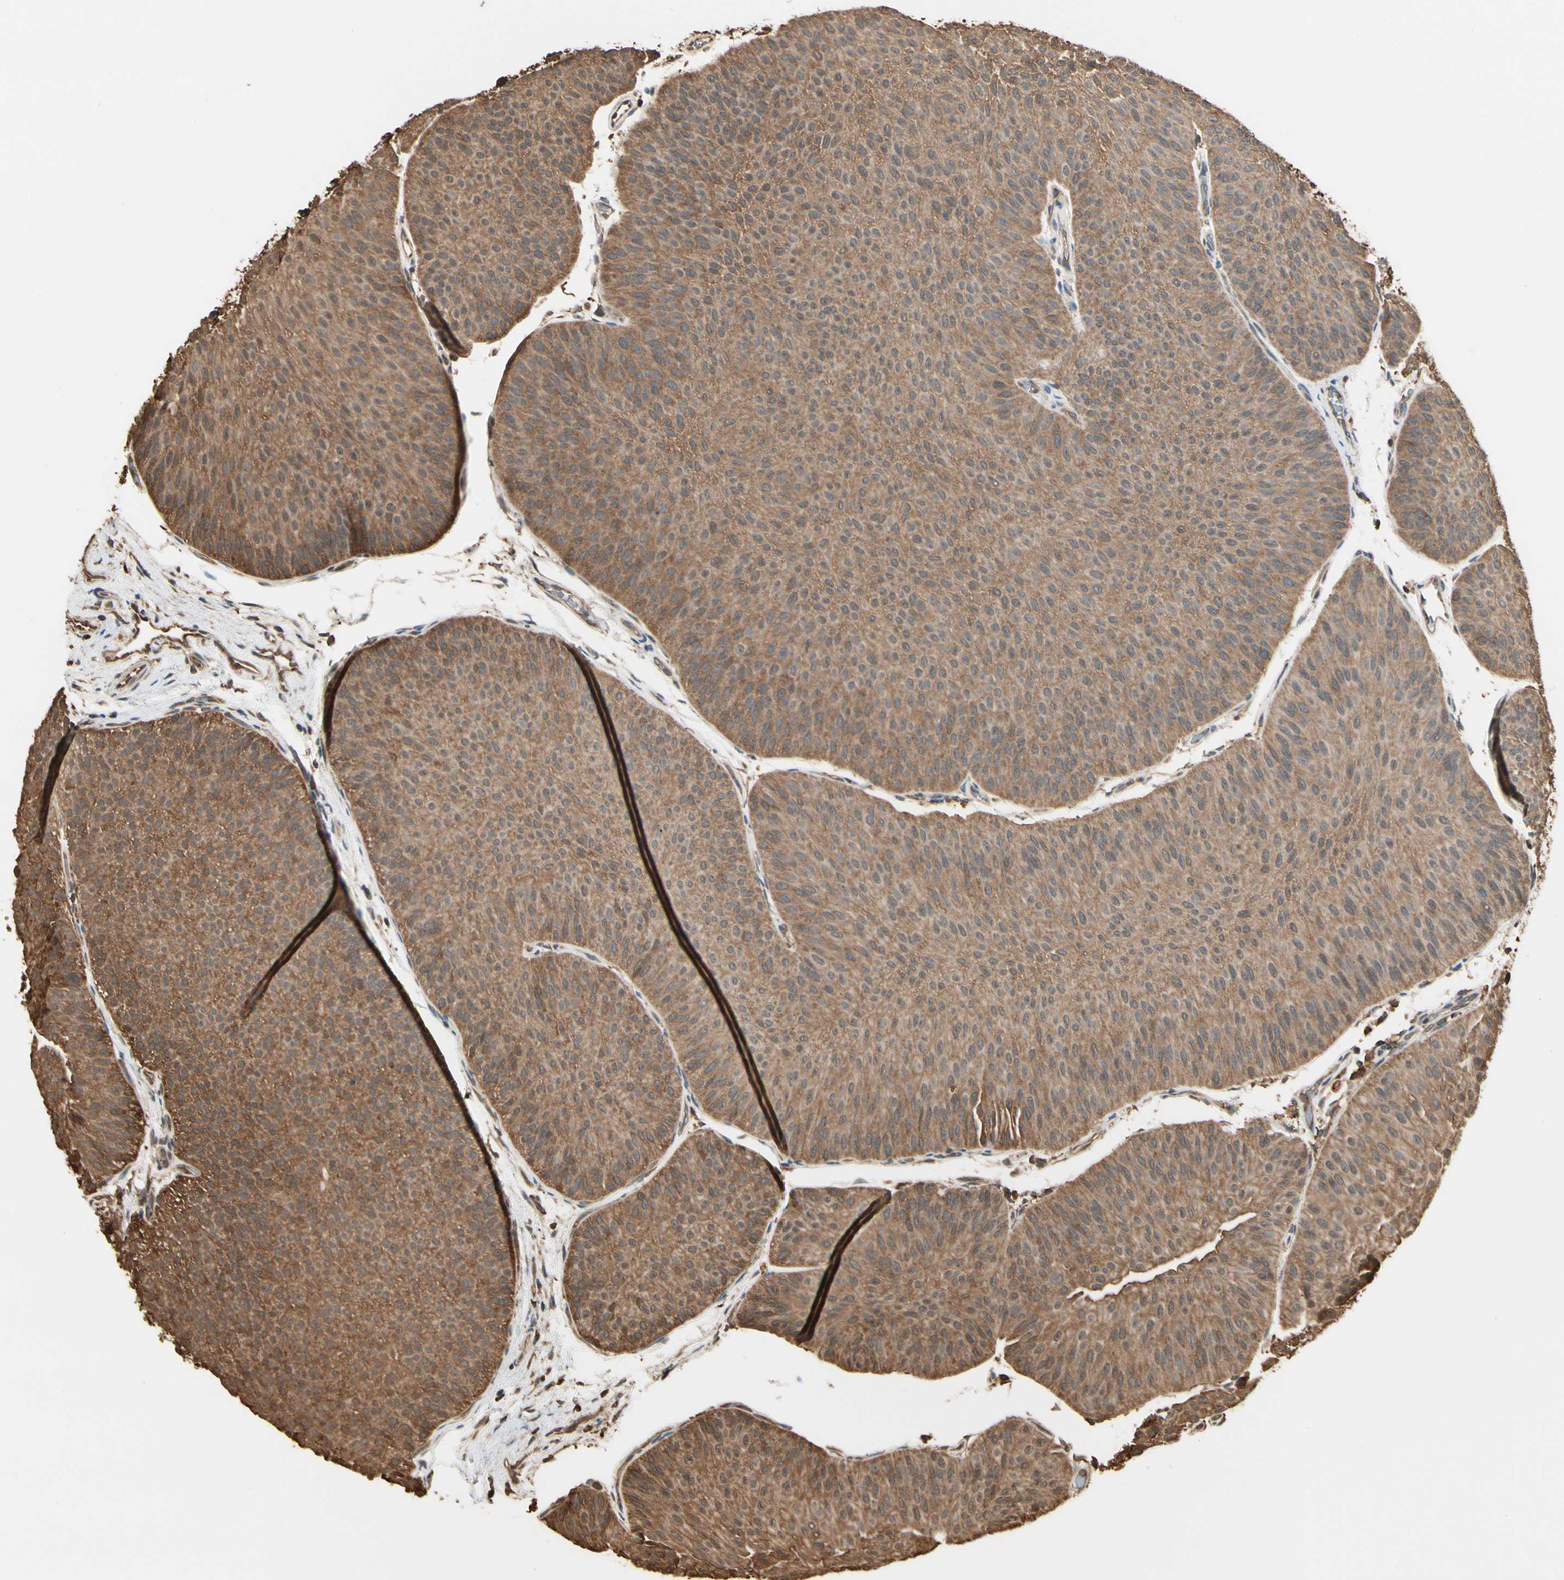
{"staining": {"intensity": "moderate", "quantity": ">75%", "location": "cytoplasmic/membranous"}, "tissue": "urothelial cancer", "cell_type": "Tumor cells", "image_type": "cancer", "snomed": [{"axis": "morphology", "description": "Urothelial carcinoma, Low grade"}, {"axis": "topography", "description": "Urinary bladder"}], "caption": "Immunohistochemistry (IHC) staining of urothelial cancer, which displays medium levels of moderate cytoplasmic/membranous positivity in about >75% of tumor cells indicating moderate cytoplasmic/membranous protein expression. The staining was performed using DAB (brown) for protein detection and nuclei were counterstained in hematoxylin (blue).", "gene": "YWHAE", "patient": {"sex": "female", "age": 60}}